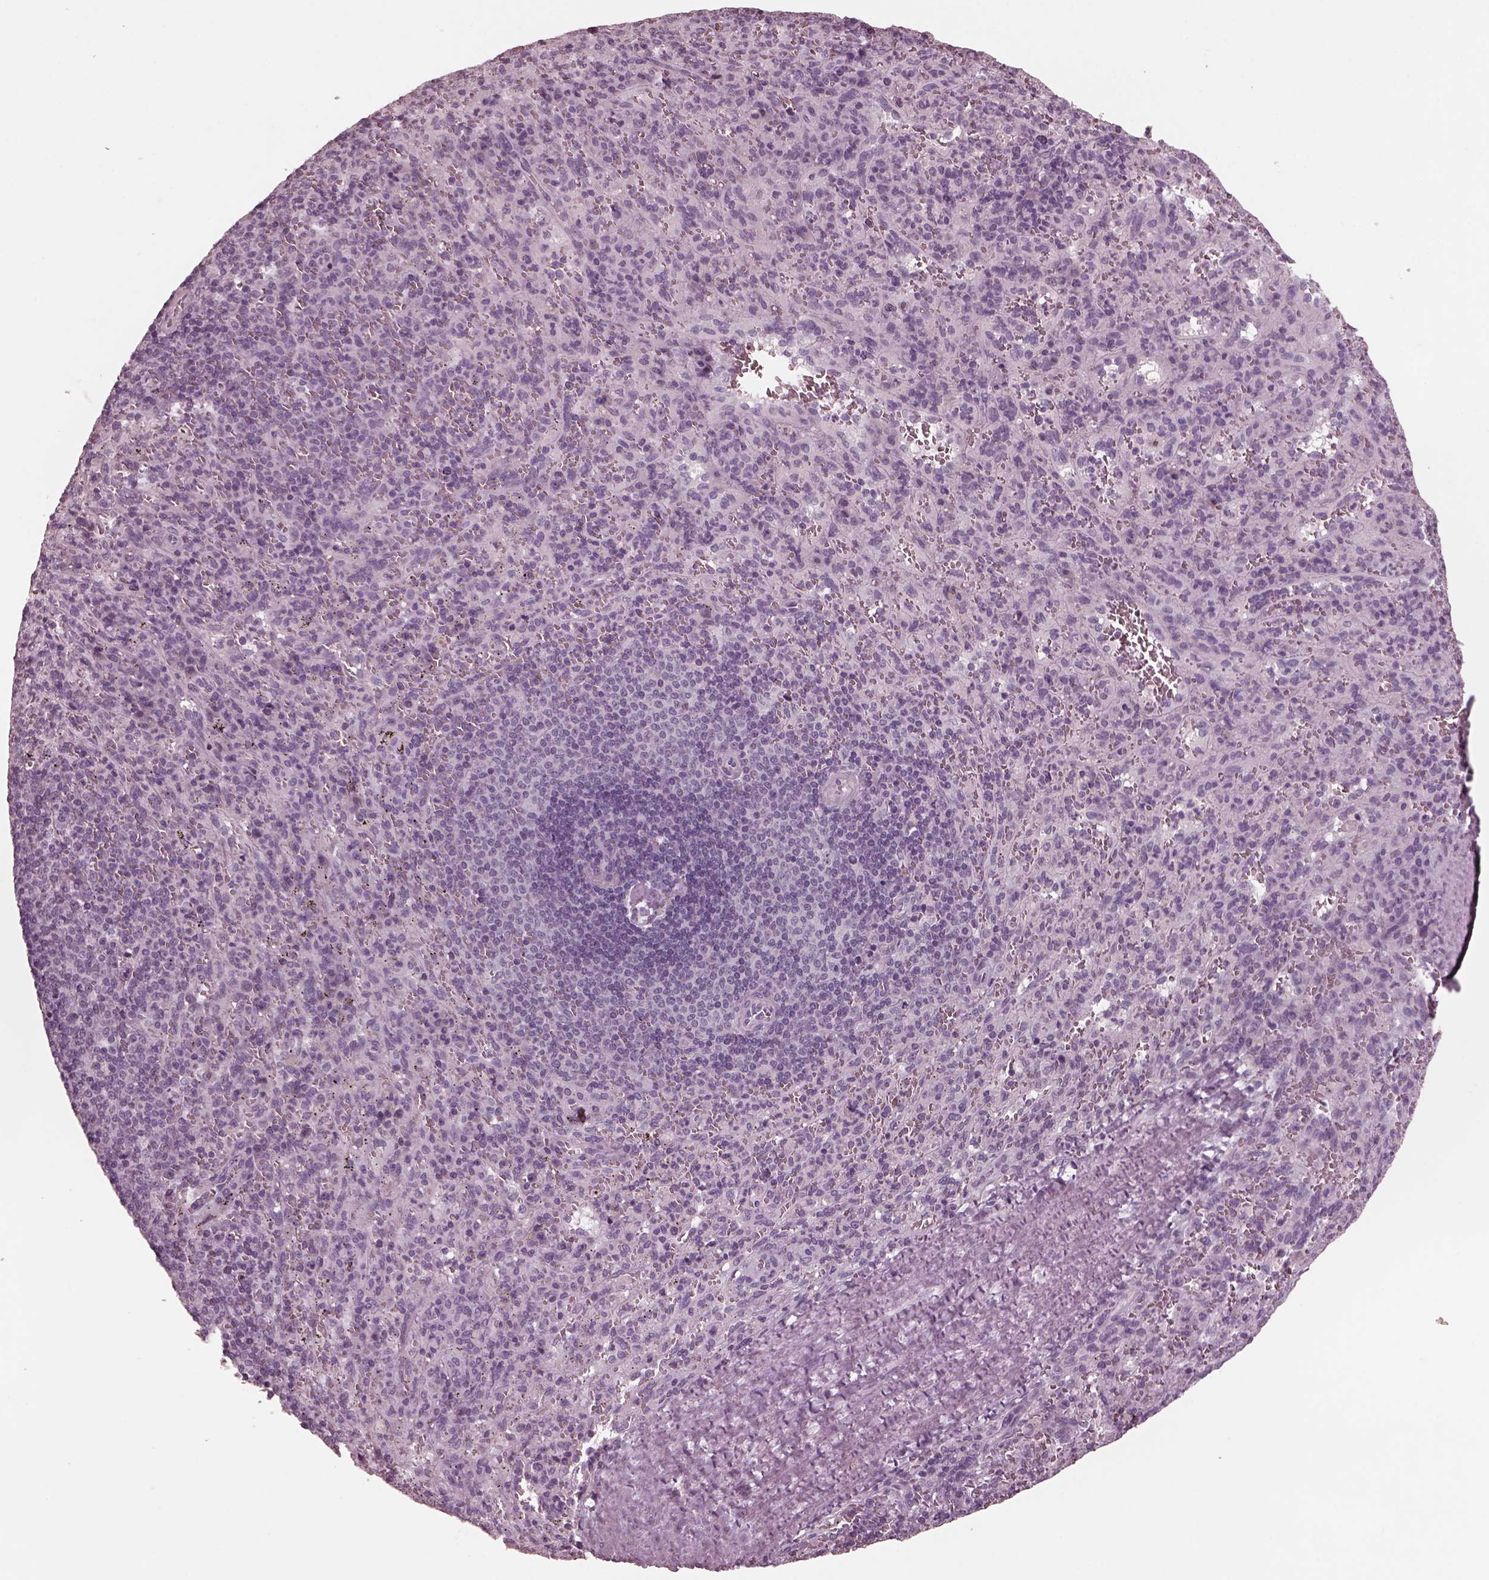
{"staining": {"intensity": "negative", "quantity": "none", "location": "none"}, "tissue": "spleen", "cell_type": "Cells in red pulp", "image_type": "normal", "snomed": [{"axis": "morphology", "description": "Normal tissue, NOS"}, {"axis": "topography", "description": "Spleen"}], "caption": "IHC histopathology image of benign spleen: spleen stained with DAB demonstrates no significant protein staining in cells in red pulp.", "gene": "CGA", "patient": {"sex": "male", "age": 57}}